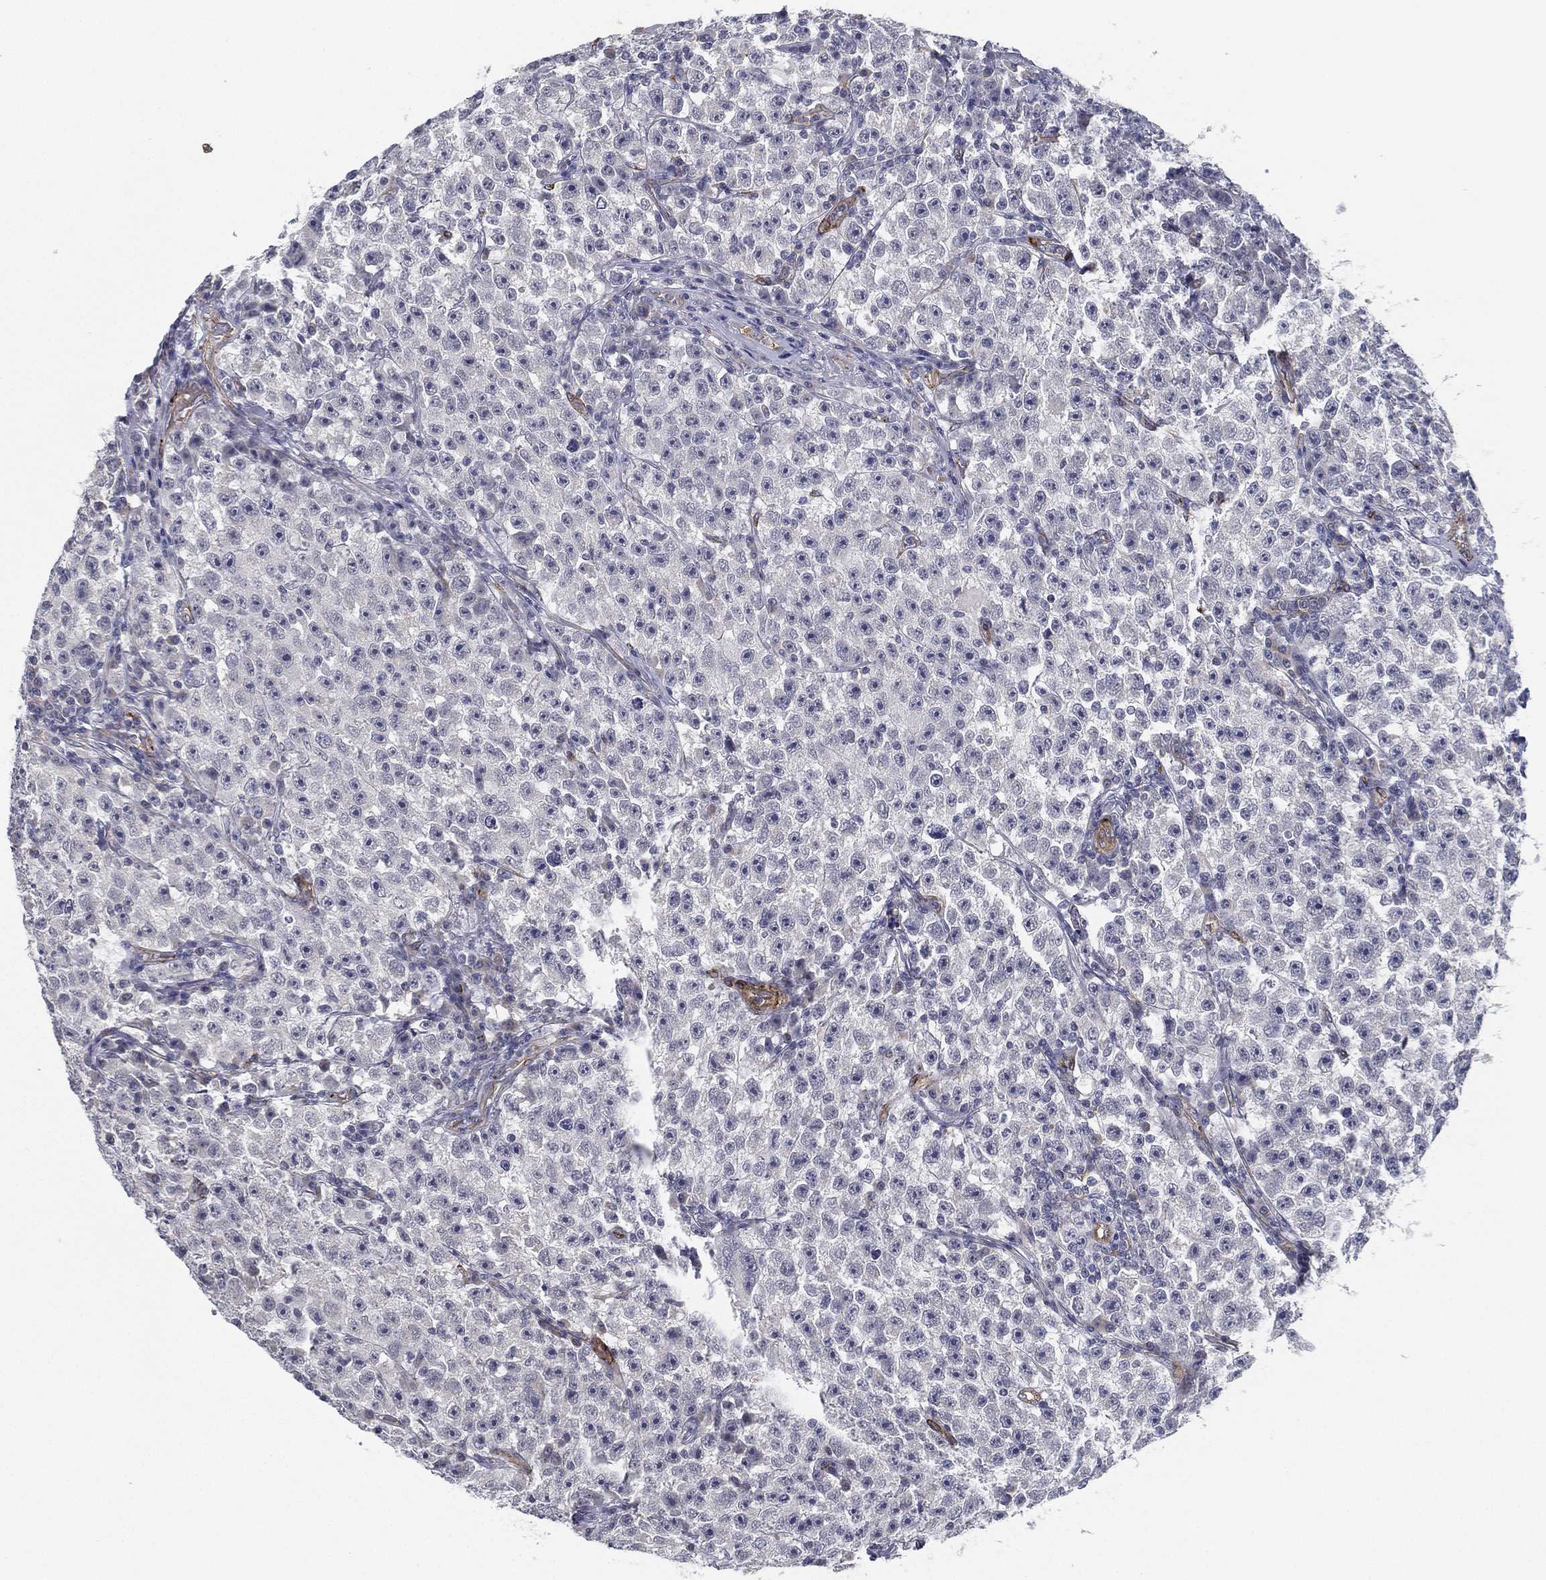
{"staining": {"intensity": "negative", "quantity": "none", "location": "none"}, "tissue": "testis cancer", "cell_type": "Tumor cells", "image_type": "cancer", "snomed": [{"axis": "morphology", "description": "Seminoma, NOS"}, {"axis": "topography", "description": "Testis"}], "caption": "This is an IHC micrograph of human testis cancer (seminoma). There is no expression in tumor cells.", "gene": "LRRC56", "patient": {"sex": "male", "age": 22}}